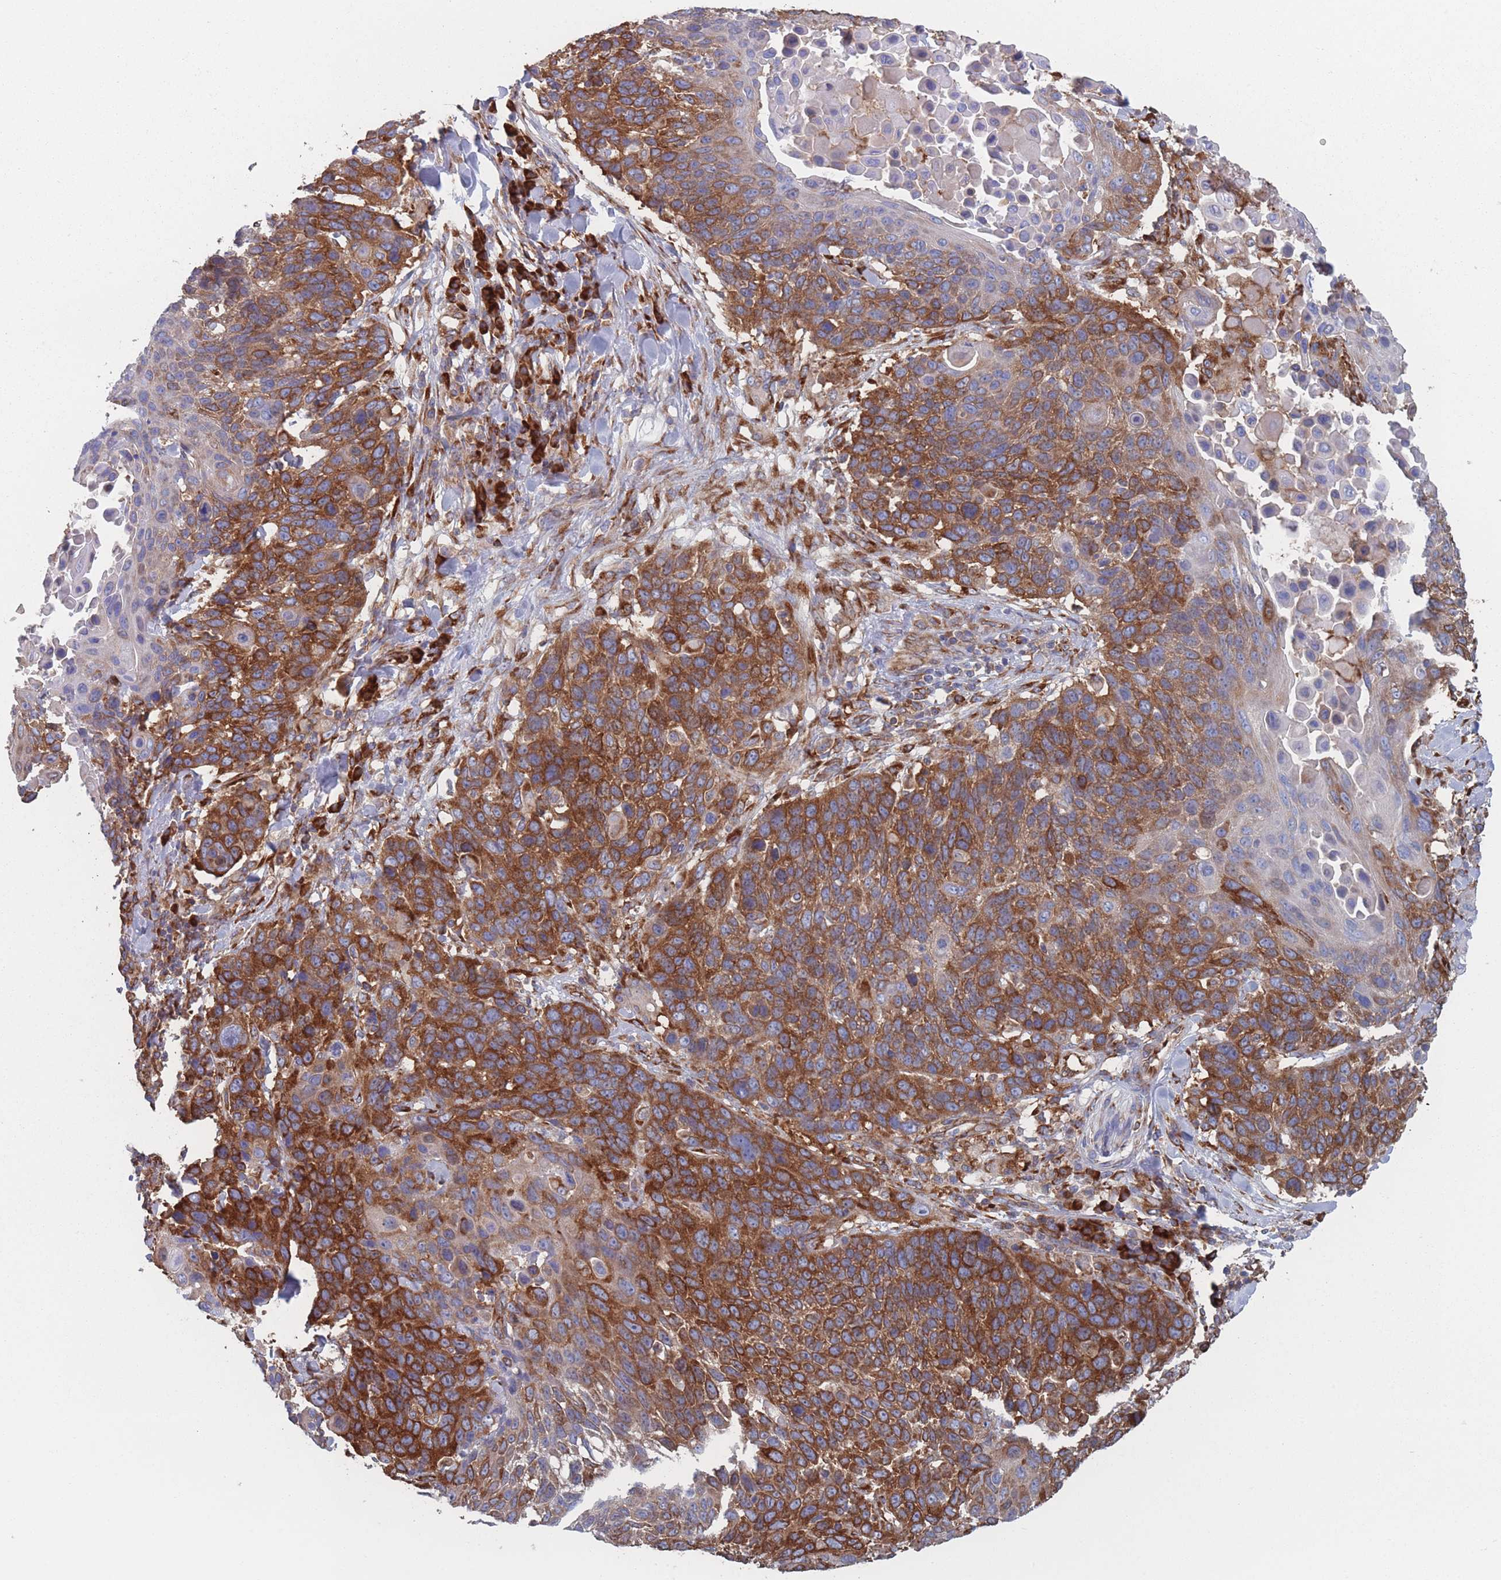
{"staining": {"intensity": "strong", "quantity": ">75%", "location": "cytoplasmic/membranous"}, "tissue": "lung cancer", "cell_type": "Tumor cells", "image_type": "cancer", "snomed": [{"axis": "morphology", "description": "Squamous cell carcinoma, NOS"}, {"axis": "topography", "description": "Lung"}], "caption": "A histopathology image of human lung cancer (squamous cell carcinoma) stained for a protein exhibits strong cytoplasmic/membranous brown staining in tumor cells.", "gene": "EEF1B2", "patient": {"sex": "male", "age": 66}}